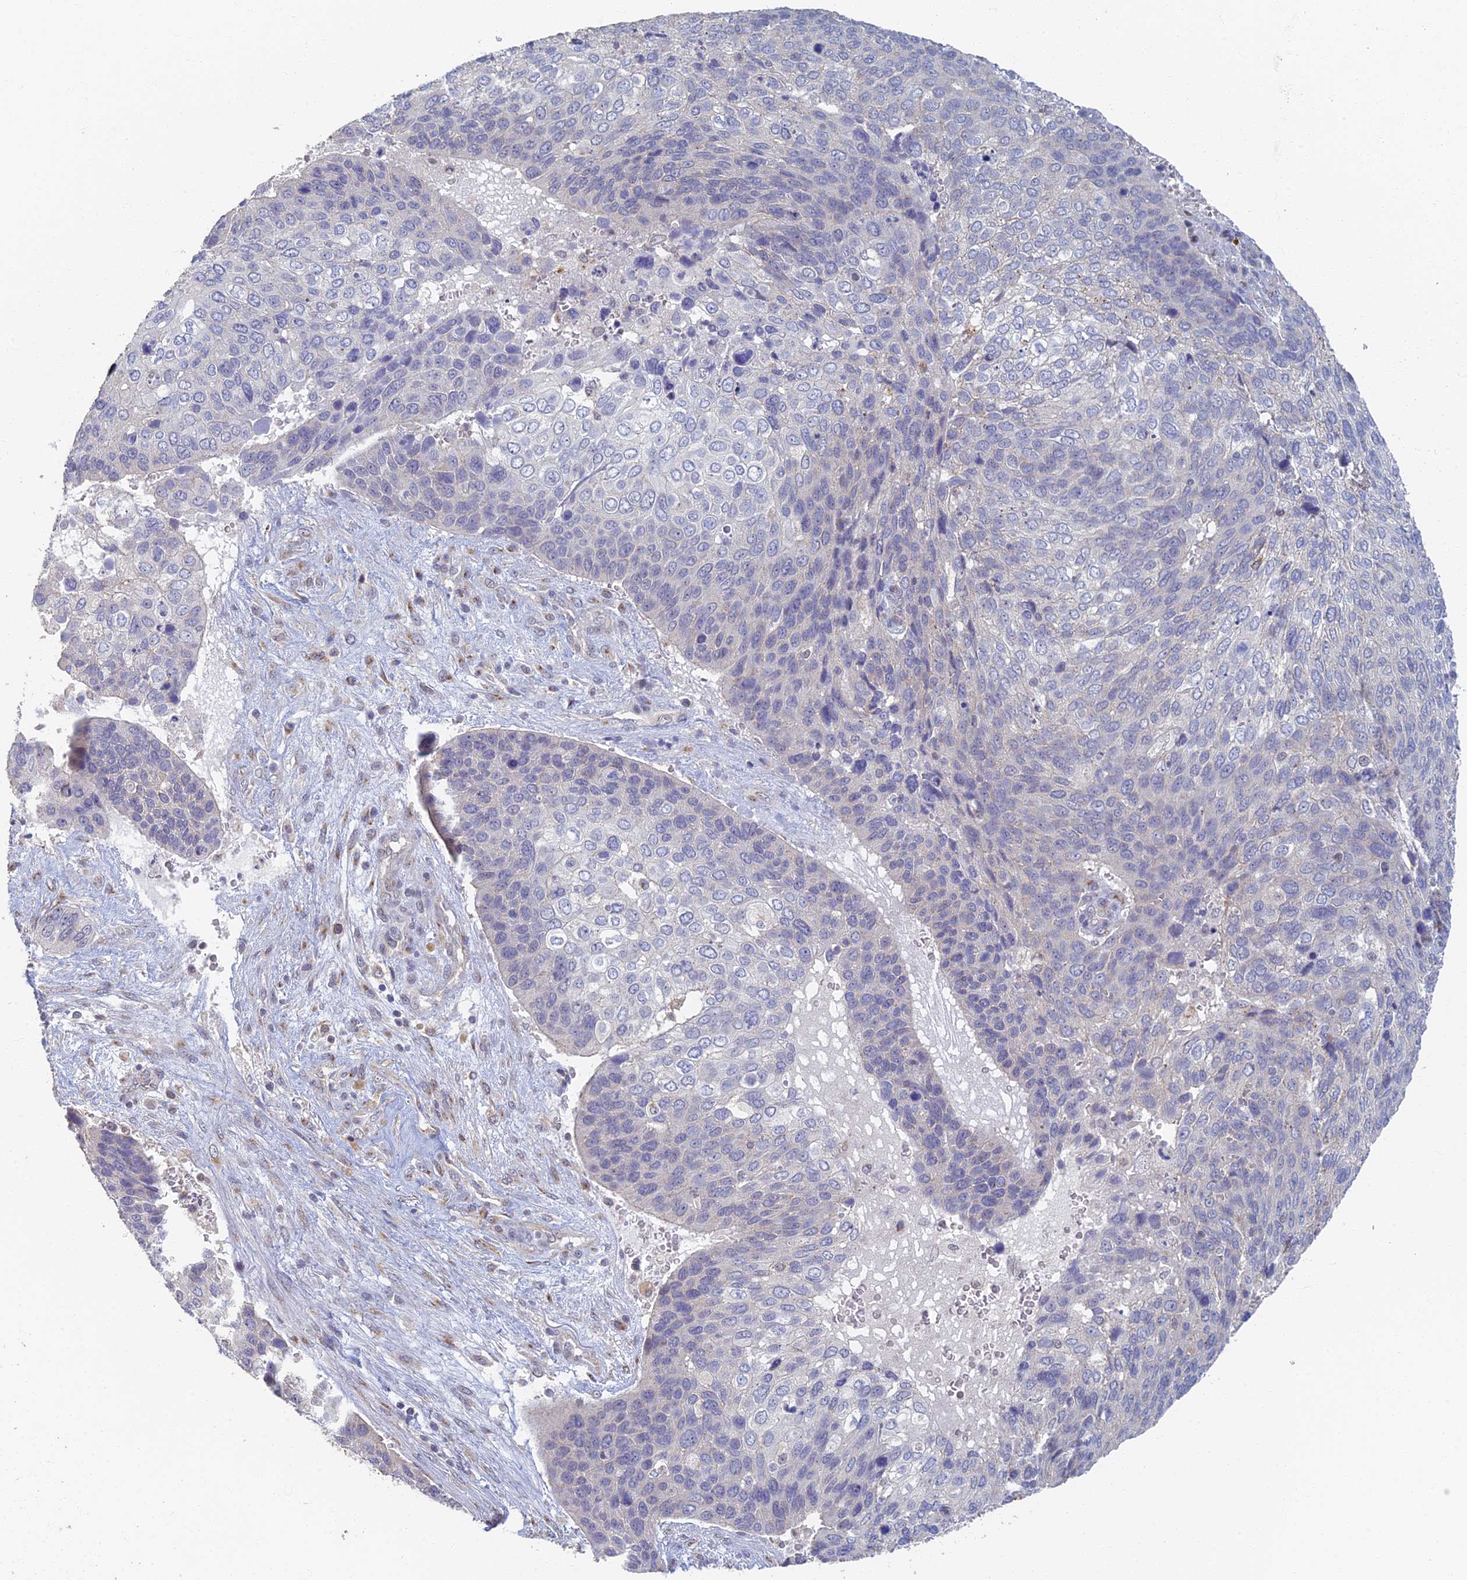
{"staining": {"intensity": "negative", "quantity": "none", "location": "none"}, "tissue": "skin cancer", "cell_type": "Tumor cells", "image_type": "cancer", "snomed": [{"axis": "morphology", "description": "Basal cell carcinoma"}, {"axis": "topography", "description": "Skin"}], "caption": "The micrograph demonstrates no significant positivity in tumor cells of basal cell carcinoma (skin).", "gene": "GPATCH1", "patient": {"sex": "female", "age": 74}}